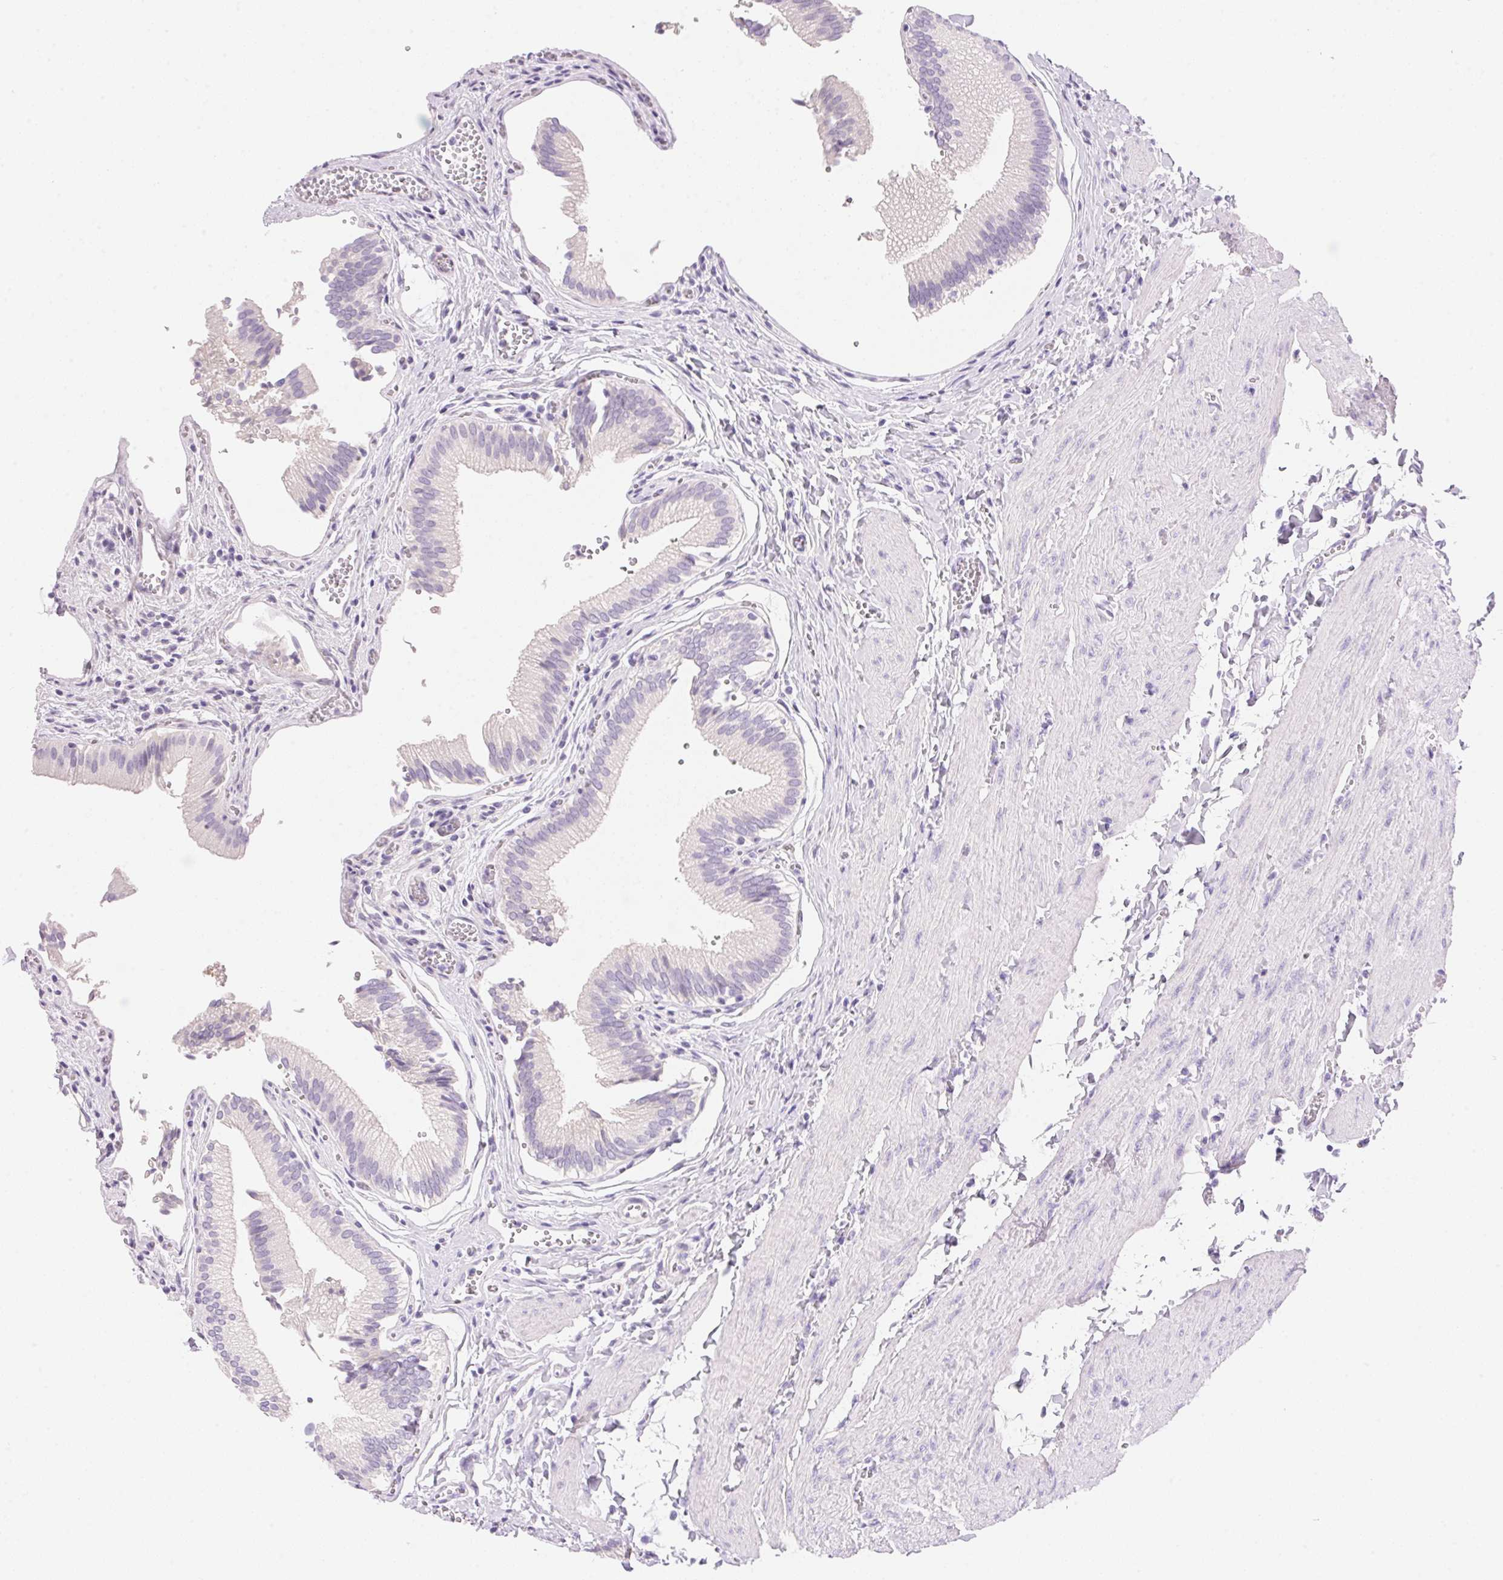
{"staining": {"intensity": "negative", "quantity": "none", "location": "none"}, "tissue": "gallbladder", "cell_type": "Glandular cells", "image_type": "normal", "snomed": [{"axis": "morphology", "description": "Normal tissue, NOS"}, {"axis": "topography", "description": "Gallbladder"}, {"axis": "topography", "description": "Peripheral nerve tissue"}], "caption": "Human gallbladder stained for a protein using immunohistochemistry (IHC) displays no staining in glandular cells.", "gene": "DHCR24", "patient": {"sex": "male", "age": 17}}